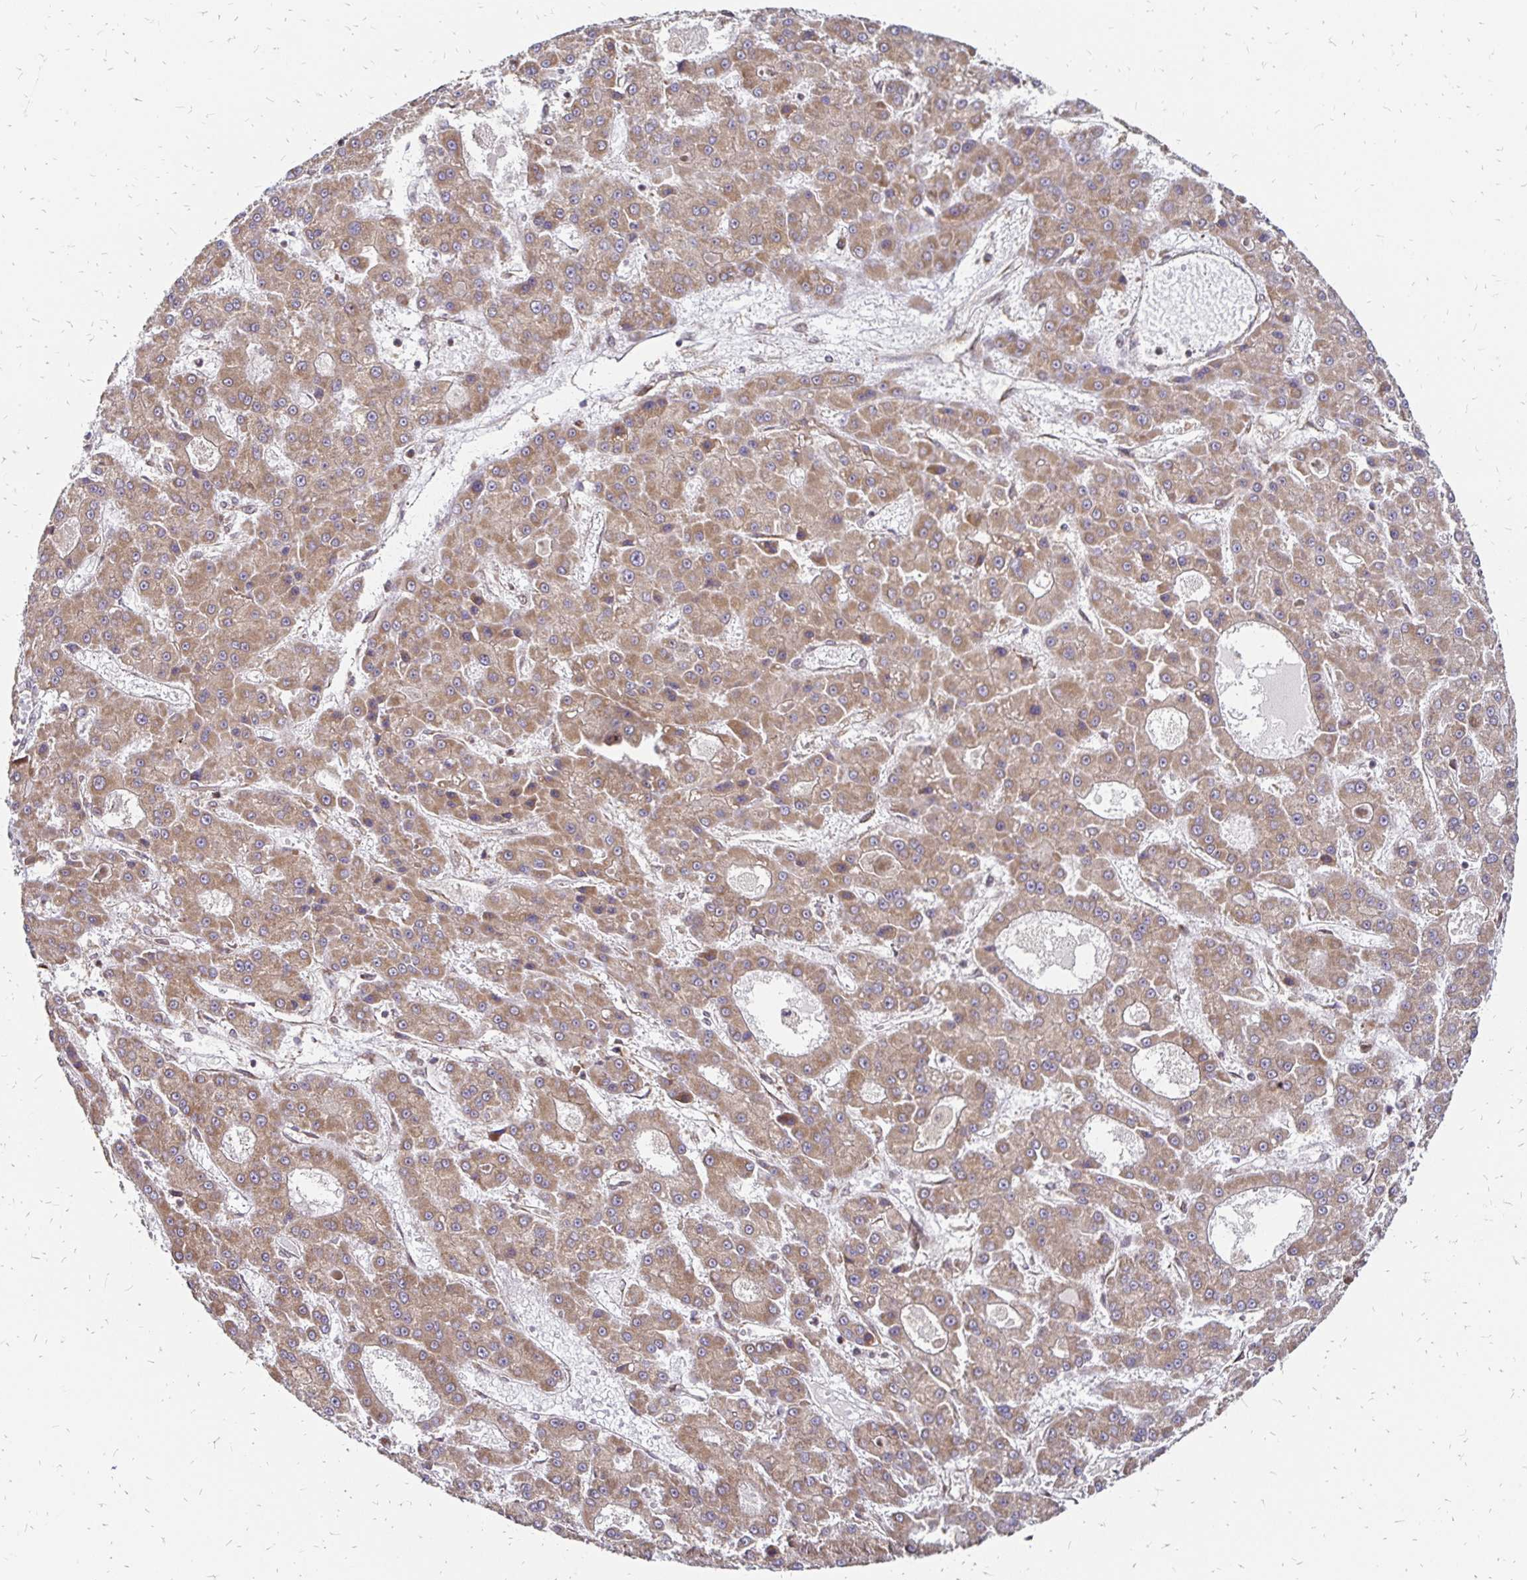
{"staining": {"intensity": "weak", "quantity": ">75%", "location": "cytoplasmic/membranous"}, "tissue": "liver cancer", "cell_type": "Tumor cells", "image_type": "cancer", "snomed": [{"axis": "morphology", "description": "Carcinoma, Hepatocellular, NOS"}, {"axis": "topography", "description": "Liver"}], "caption": "Brown immunohistochemical staining in liver cancer displays weak cytoplasmic/membranous expression in about >75% of tumor cells.", "gene": "ZW10", "patient": {"sex": "male", "age": 70}}